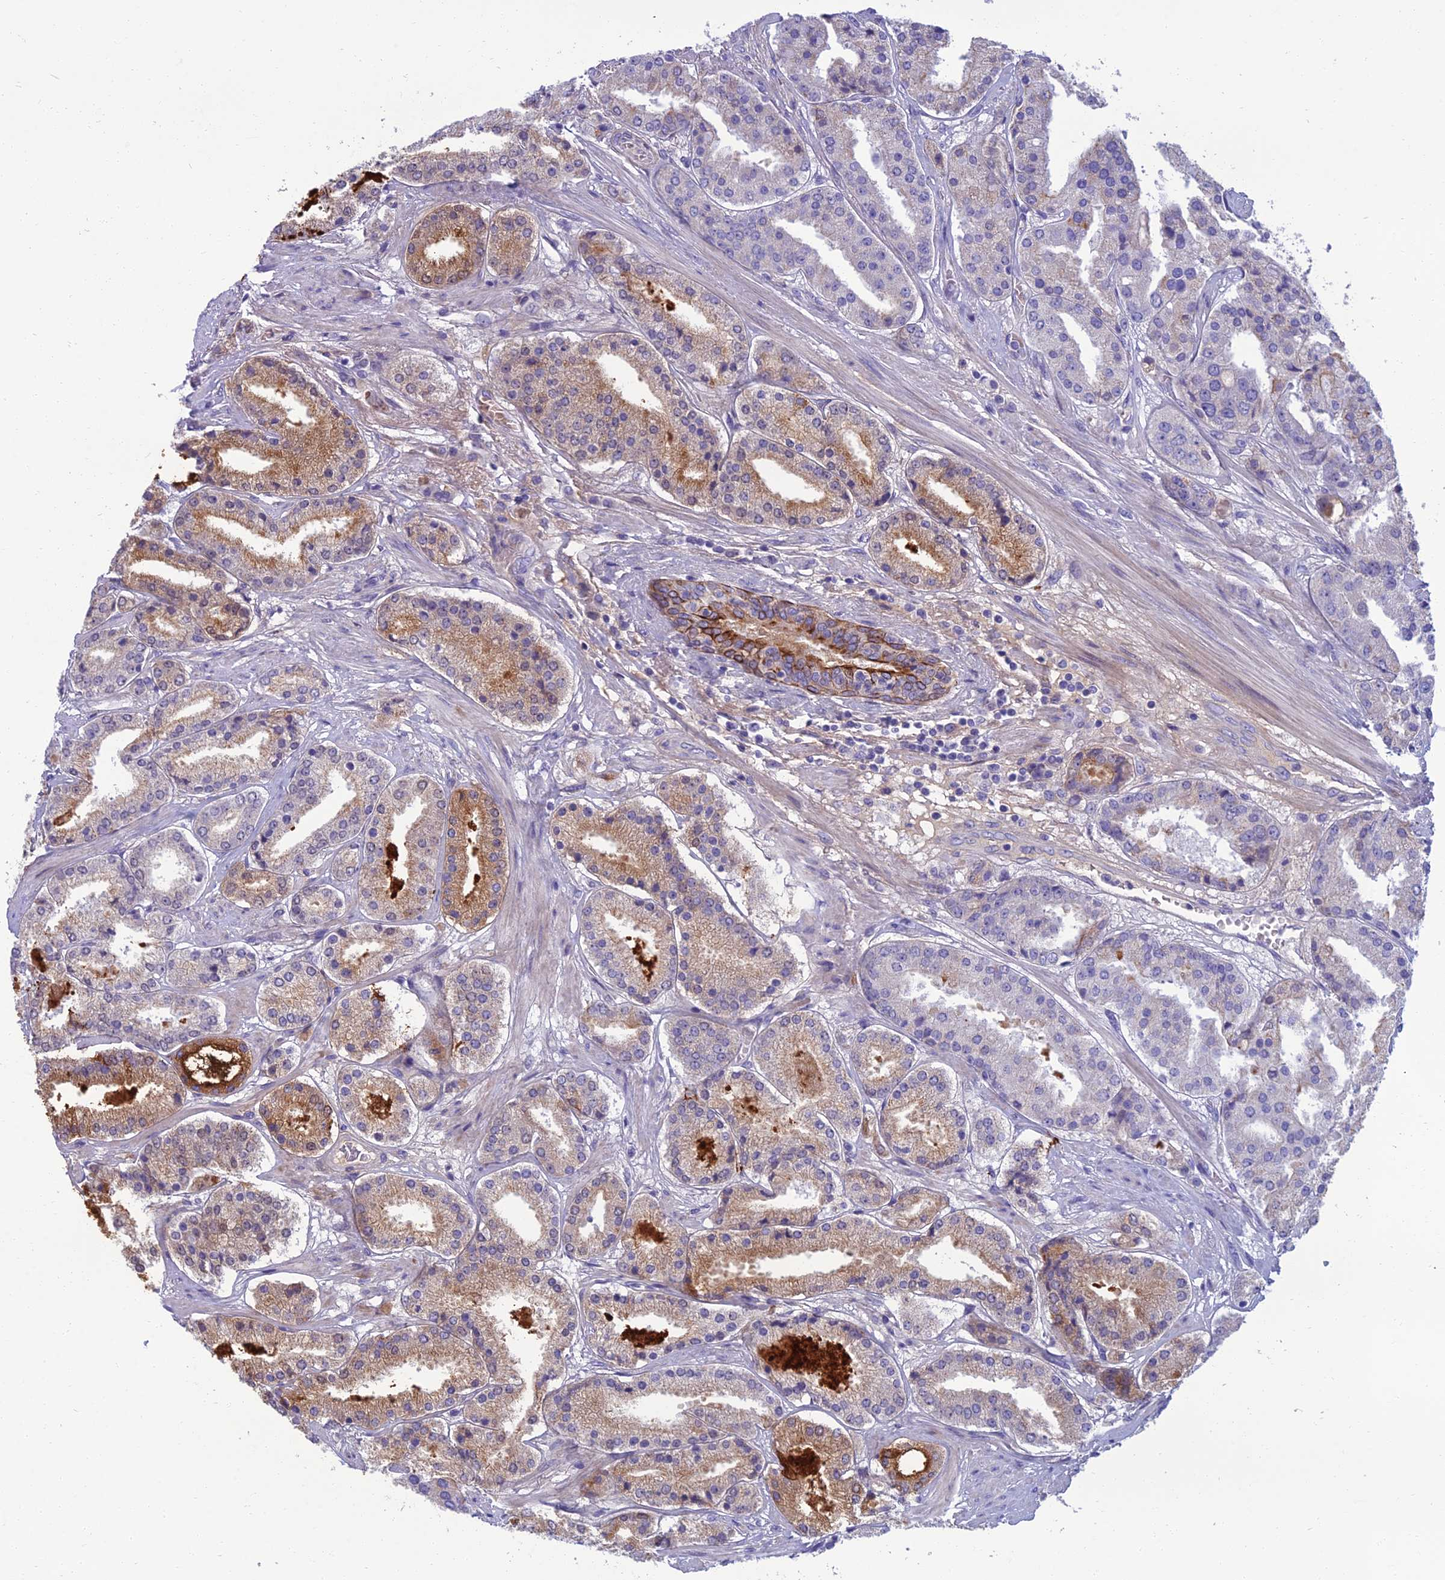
{"staining": {"intensity": "moderate", "quantity": "25%-75%", "location": "cytoplasmic/membranous"}, "tissue": "prostate cancer", "cell_type": "Tumor cells", "image_type": "cancer", "snomed": [{"axis": "morphology", "description": "Adenocarcinoma, High grade"}, {"axis": "topography", "description": "Prostate"}], "caption": "Immunohistochemistry of prostate cancer (high-grade adenocarcinoma) shows medium levels of moderate cytoplasmic/membranous expression in about 25%-75% of tumor cells. The protein of interest is shown in brown color, while the nuclei are stained blue.", "gene": "SPTLC3", "patient": {"sex": "male", "age": 63}}